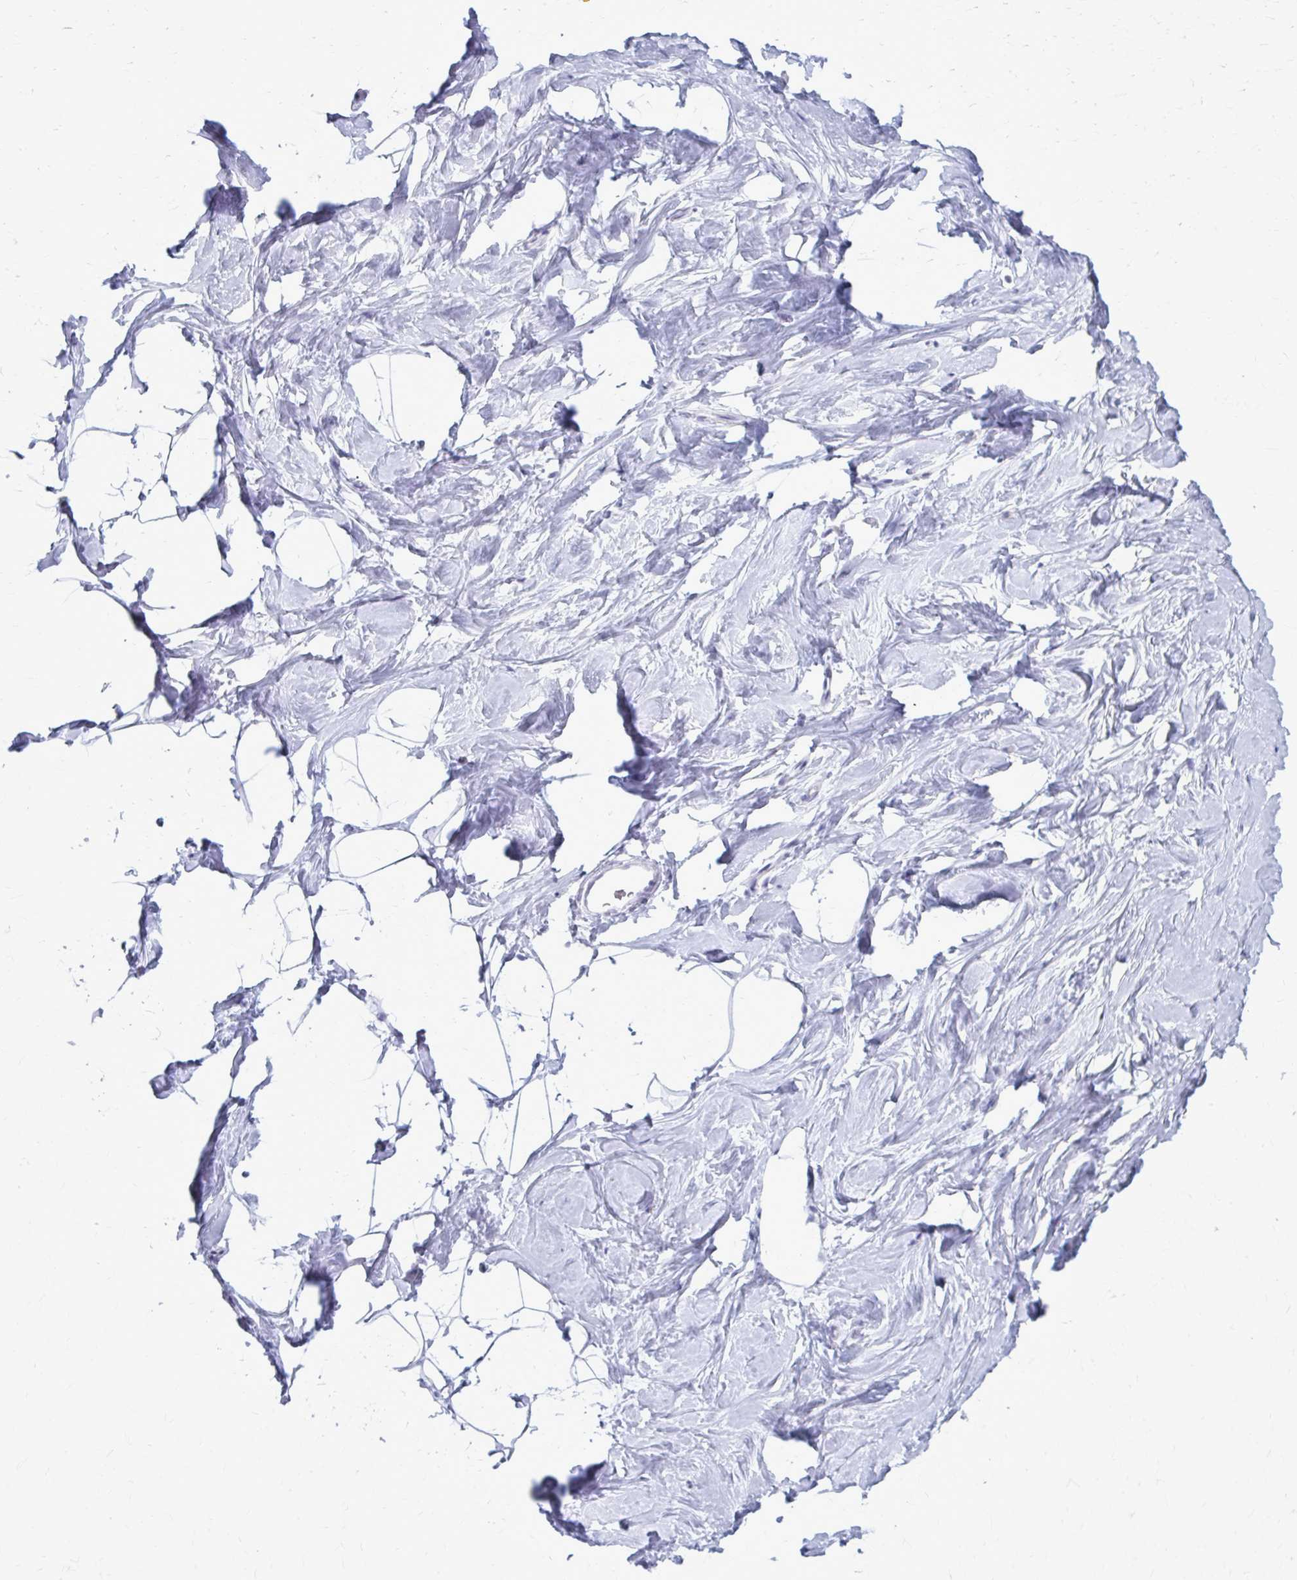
{"staining": {"intensity": "negative", "quantity": "none", "location": "none"}, "tissue": "breast", "cell_type": "Adipocytes", "image_type": "normal", "snomed": [{"axis": "morphology", "description": "Normal tissue, NOS"}, {"axis": "topography", "description": "Breast"}], "caption": "High power microscopy photomicrograph of an immunohistochemistry (IHC) histopathology image of normal breast, revealing no significant staining in adipocytes. (DAB IHC, high magnification).", "gene": "KRT5", "patient": {"sex": "female", "age": 32}}